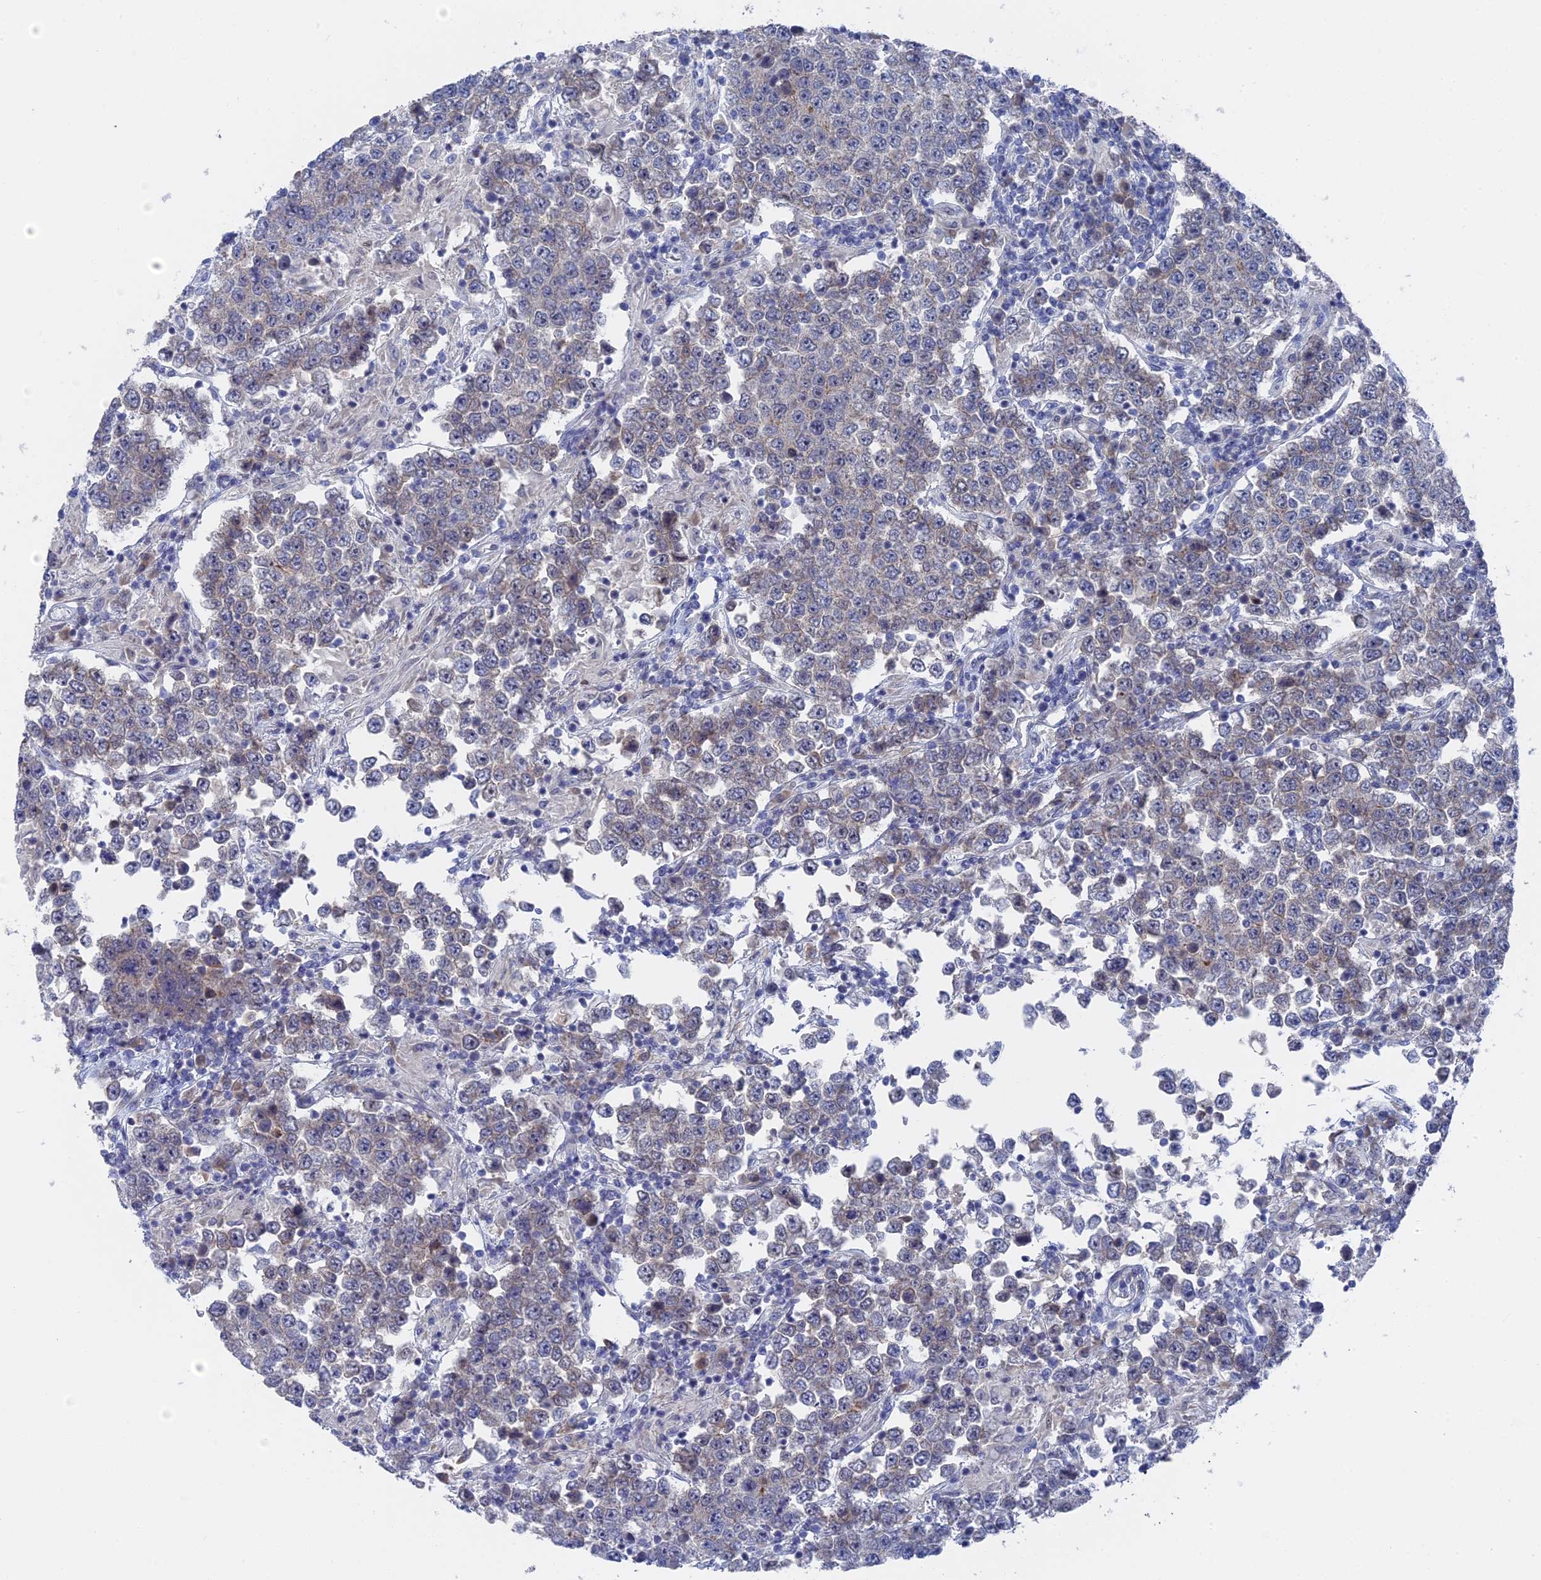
{"staining": {"intensity": "negative", "quantity": "none", "location": "none"}, "tissue": "testis cancer", "cell_type": "Tumor cells", "image_type": "cancer", "snomed": [{"axis": "morphology", "description": "Normal tissue, NOS"}, {"axis": "morphology", "description": "Urothelial carcinoma, High grade"}, {"axis": "morphology", "description": "Seminoma, NOS"}, {"axis": "morphology", "description": "Carcinoma, Embryonal, NOS"}, {"axis": "topography", "description": "Urinary bladder"}, {"axis": "topography", "description": "Testis"}], "caption": "Tumor cells show no significant protein expression in testis cancer.", "gene": "TMEM161A", "patient": {"sex": "male", "age": 41}}